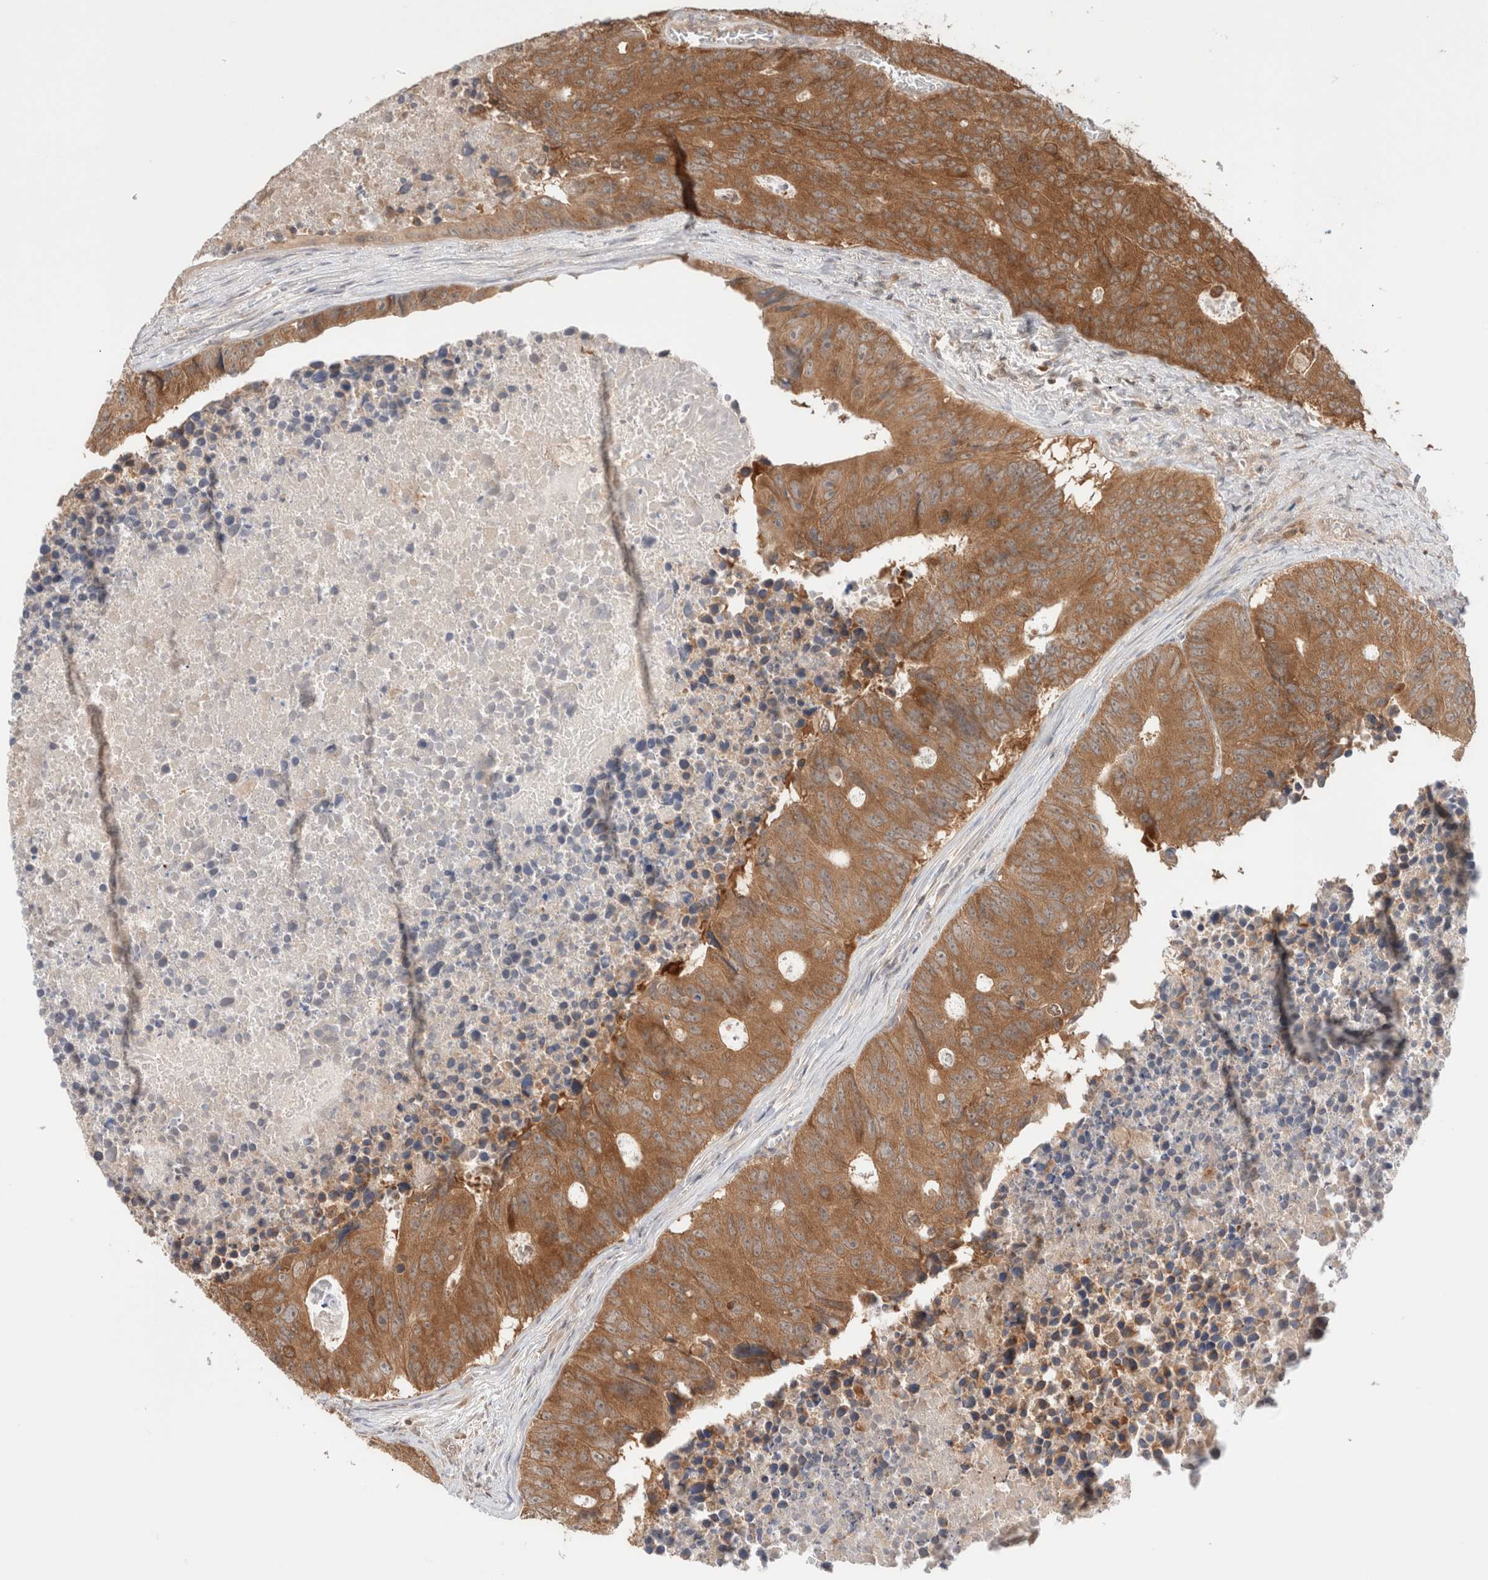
{"staining": {"intensity": "moderate", "quantity": ">75%", "location": "cytoplasmic/membranous"}, "tissue": "colorectal cancer", "cell_type": "Tumor cells", "image_type": "cancer", "snomed": [{"axis": "morphology", "description": "Adenocarcinoma, NOS"}, {"axis": "topography", "description": "Colon"}], "caption": "Protein analysis of colorectal cancer (adenocarcinoma) tissue displays moderate cytoplasmic/membranous staining in approximately >75% of tumor cells.", "gene": "XKR4", "patient": {"sex": "male", "age": 87}}